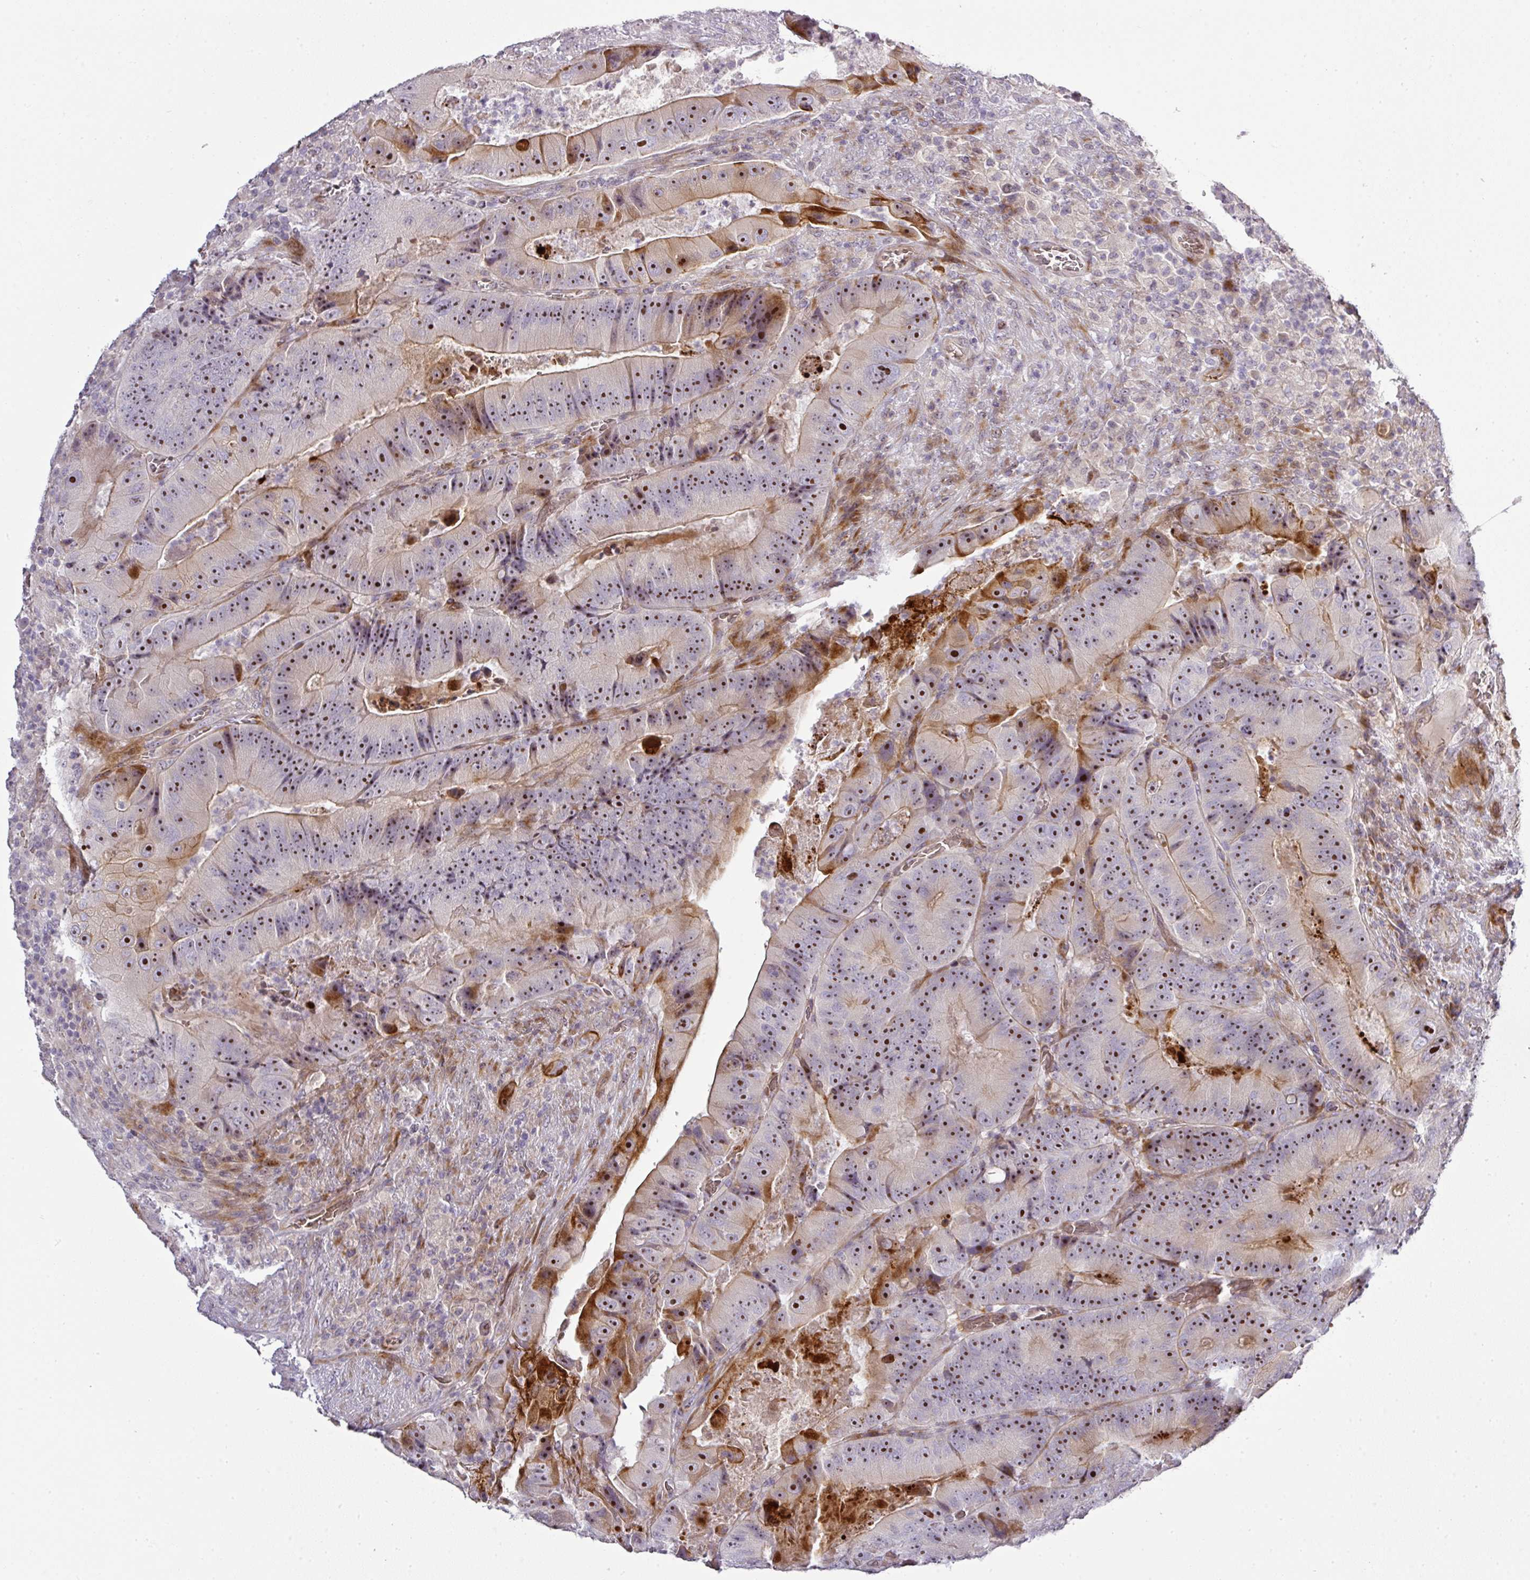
{"staining": {"intensity": "moderate", "quantity": ">75%", "location": "cytoplasmic/membranous,nuclear"}, "tissue": "colorectal cancer", "cell_type": "Tumor cells", "image_type": "cancer", "snomed": [{"axis": "morphology", "description": "Adenocarcinoma, NOS"}, {"axis": "topography", "description": "Colon"}], "caption": "IHC of human colorectal cancer (adenocarcinoma) demonstrates medium levels of moderate cytoplasmic/membranous and nuclear expression in about >75% of tumor cells.", "gene": "ATP6V1F", "patient": {"sex": "female", "age": 86}}